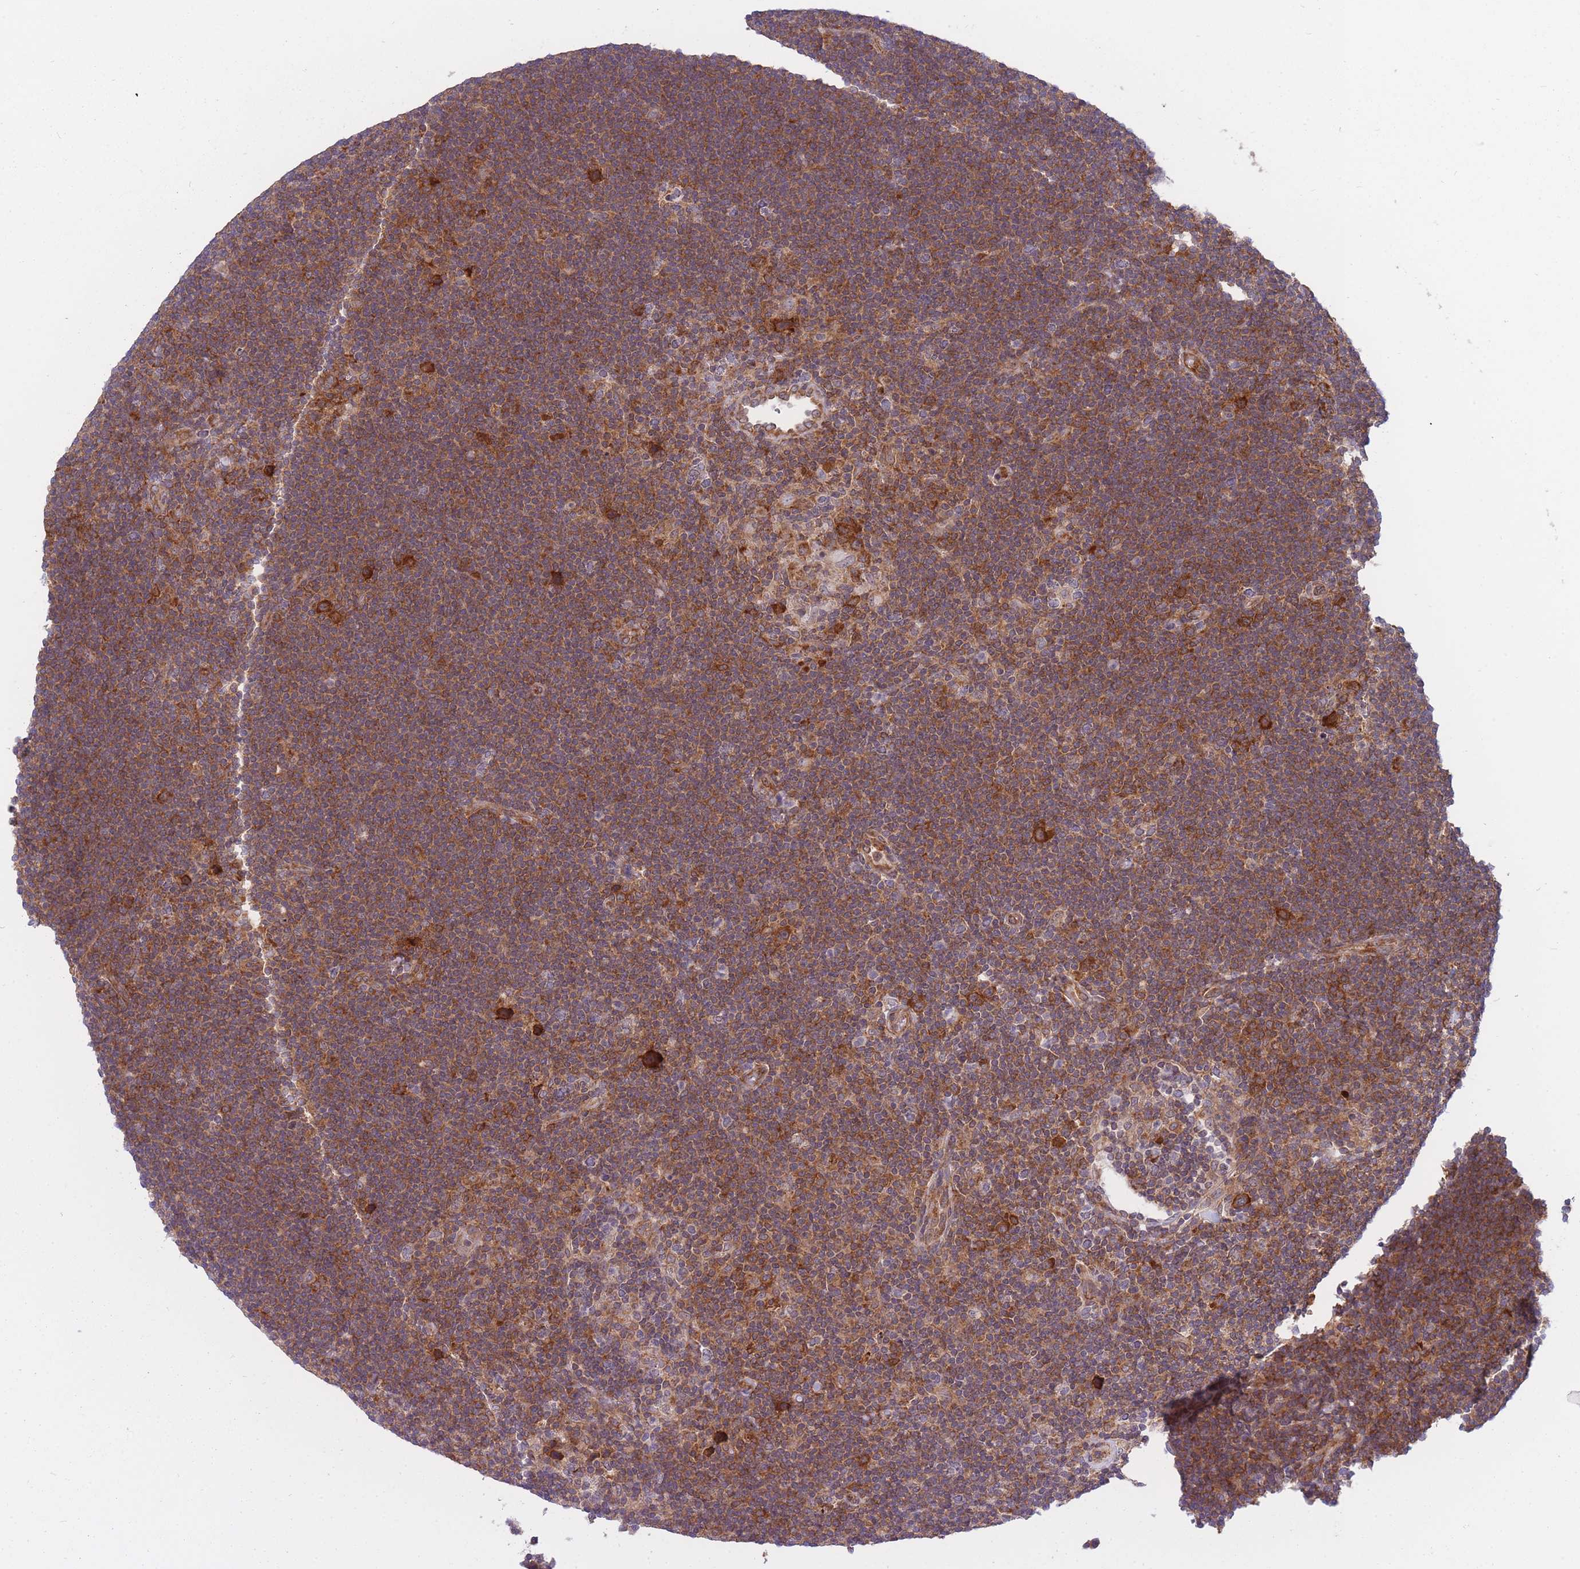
{"staining": {"intensity": "strong", "quantity": ">75%", "location": "cytoplasmic/membranous"}, "tissue": "lymphoma", "cell_type": "Tumor cells", "image_type": "cancer", "snomed": [{"axis": "morphology", "description": "Hodgkin's disease, NOS"}, {"axis": "topography", "description": "Lymph node"}], "caption": "Immunohistochemistry of human Hodgkin's disease displays high levels of strong cytoplasmic/membranous staining in approximately >75% of tumor cells.", "gene": "CCDC124", "patient": {"sex": "female", "age": 57}}